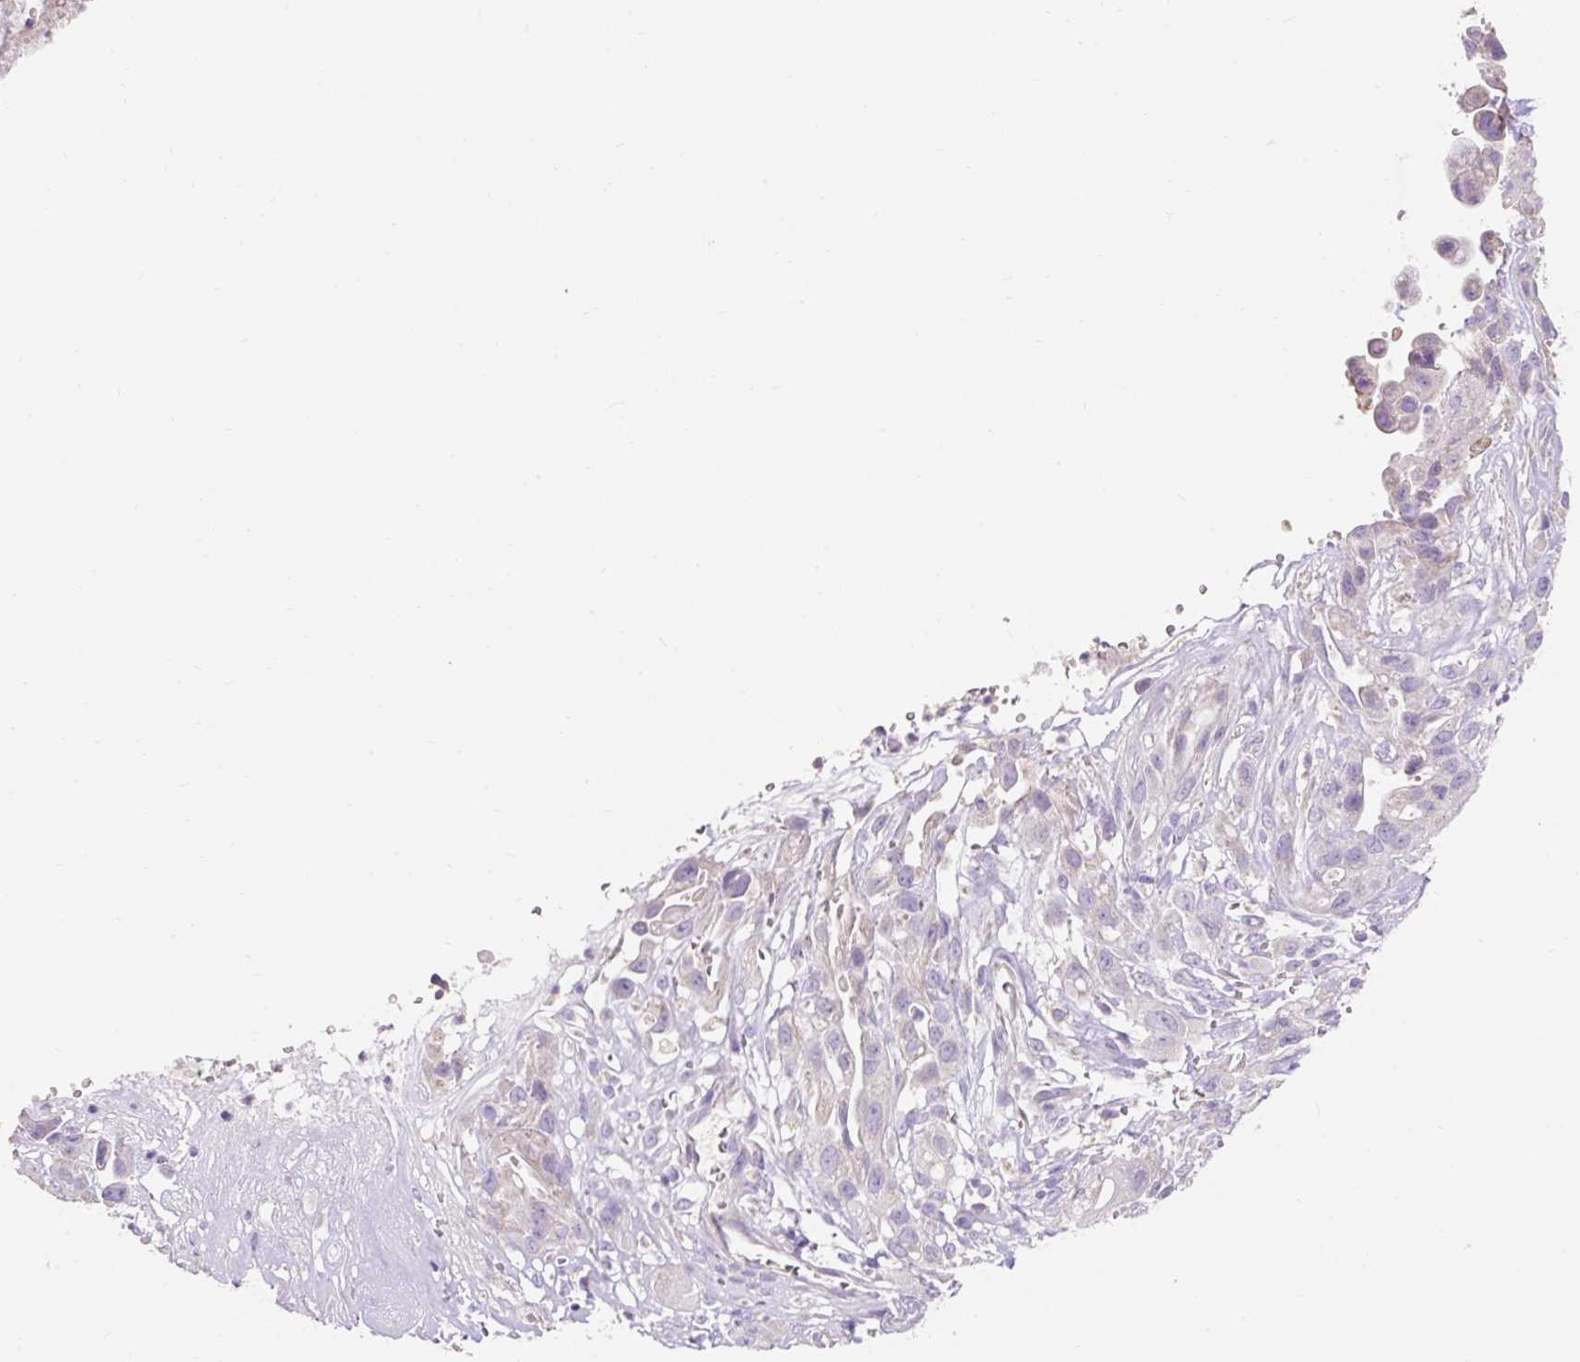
{"staining": {"intensity": "negative", "quantity": "none", "location": "none"}, "tissue": "pancreatic cancer", "cell_type": "Tumor cells", "image_type": "cancer", "snomed": [{"axis": "morphology", "description": "Adenocarcinoma, NOS"}, {"axis": "topography", "description": "Pancreas"}], "caption": "A high-resolution photomicrograph shows IHC staining of adenocarcinoma (pancreatic), which displays no significant staining in tumor cells.", "gene": "PMAIP1", "patient": {"sex": "male", "age": 44}}